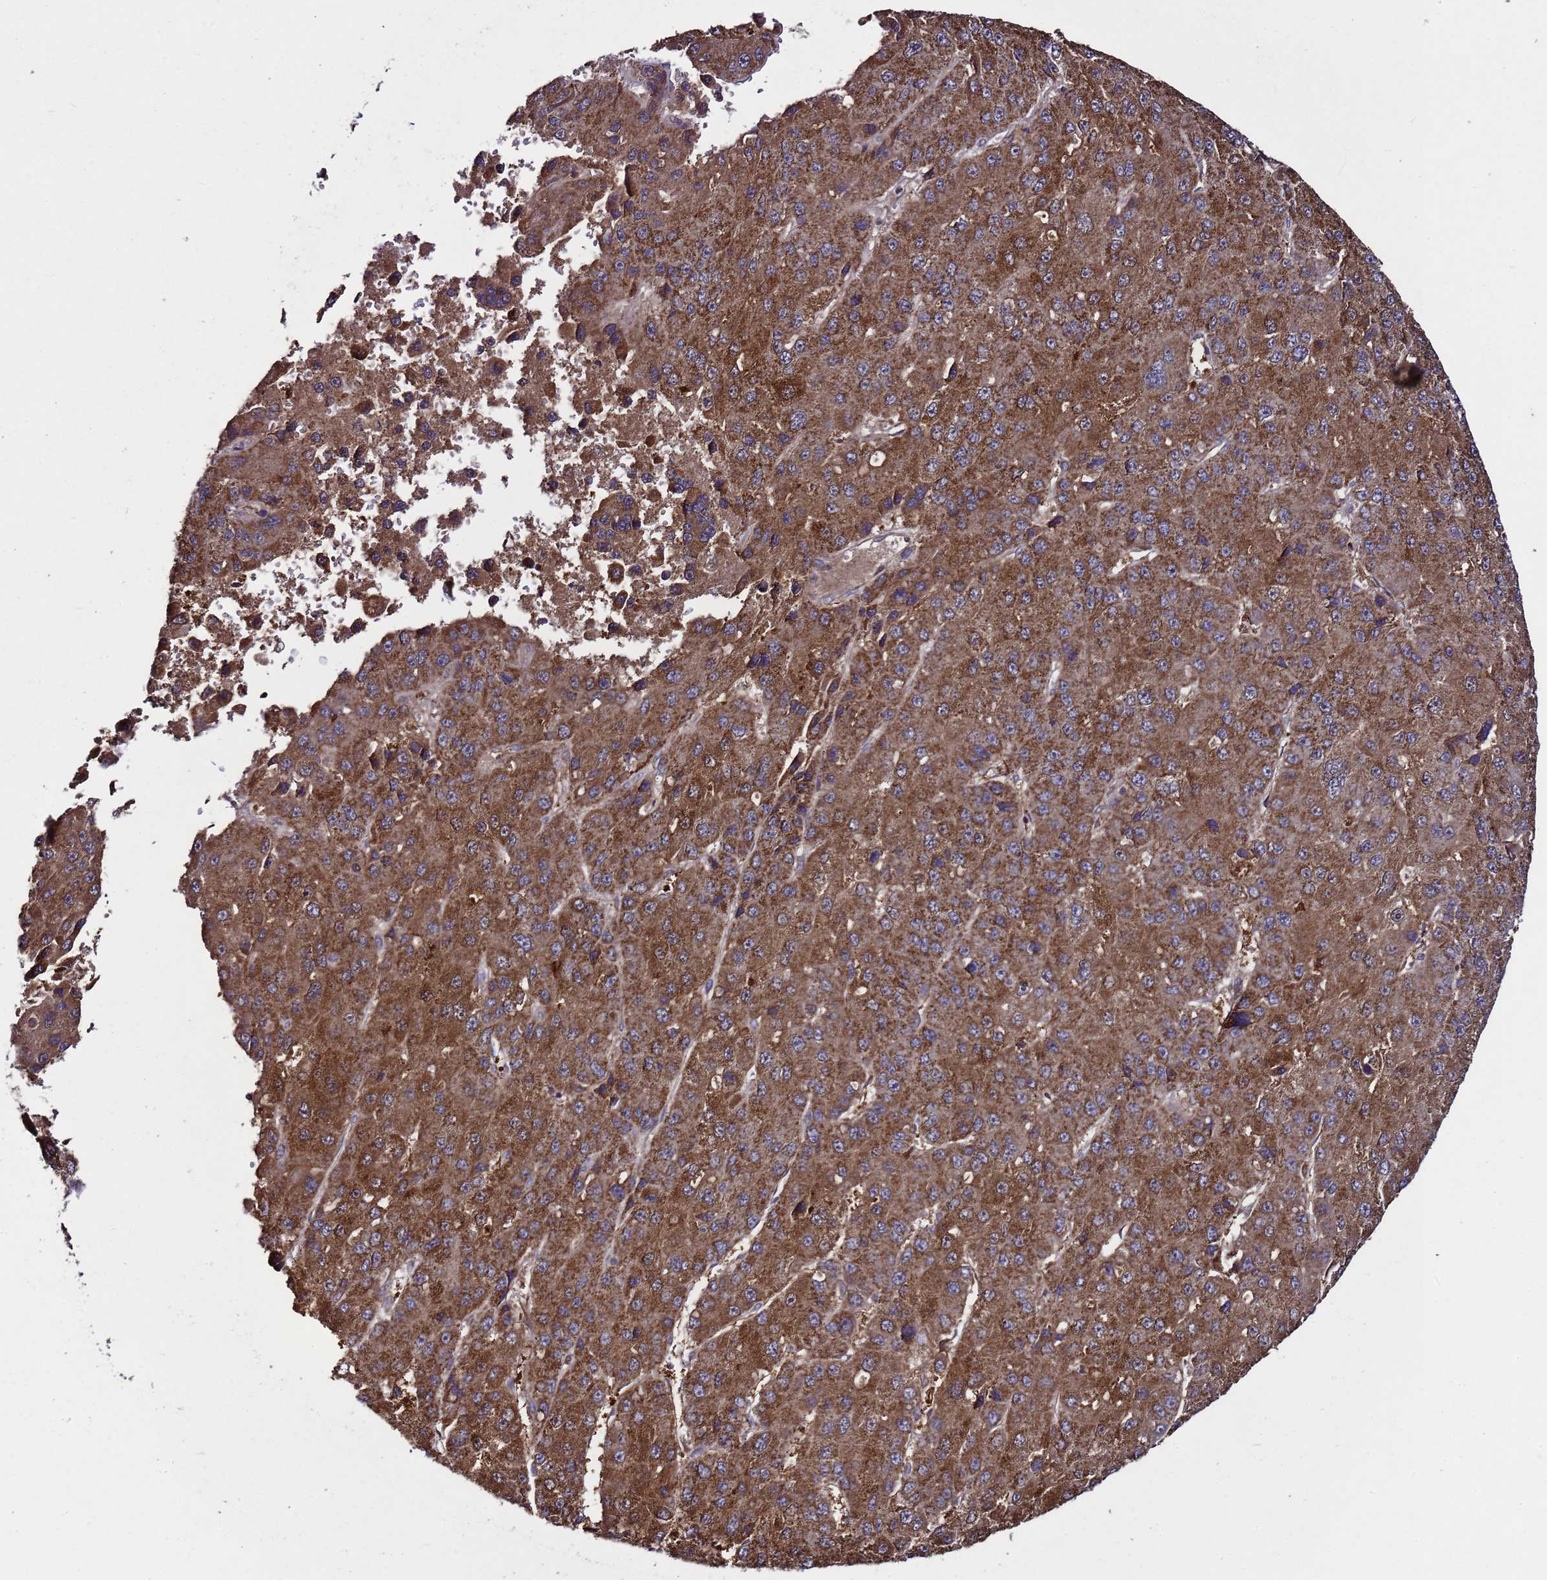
{"staining": {"intensity": "strong", "quantity": ">75%", "location": "cytoplasmic/membranous"}, "tissue": "liver cancer", "cell_type": "Tumor cells", "image_type": "cancer", "snomed": [{"axis": "morphology", "description": "Carcinoma, Hepatocellular, NOS"}, {"axis": "topography", "description": "Liver"}], "caption": "Protein analysis of liver cancer tissue exhibits strong cytoplasmic/membranous expression in about >75% of tumor cells.", "gene": "HSPBAP1", "patient": {"sex": "female", "age": 73}}